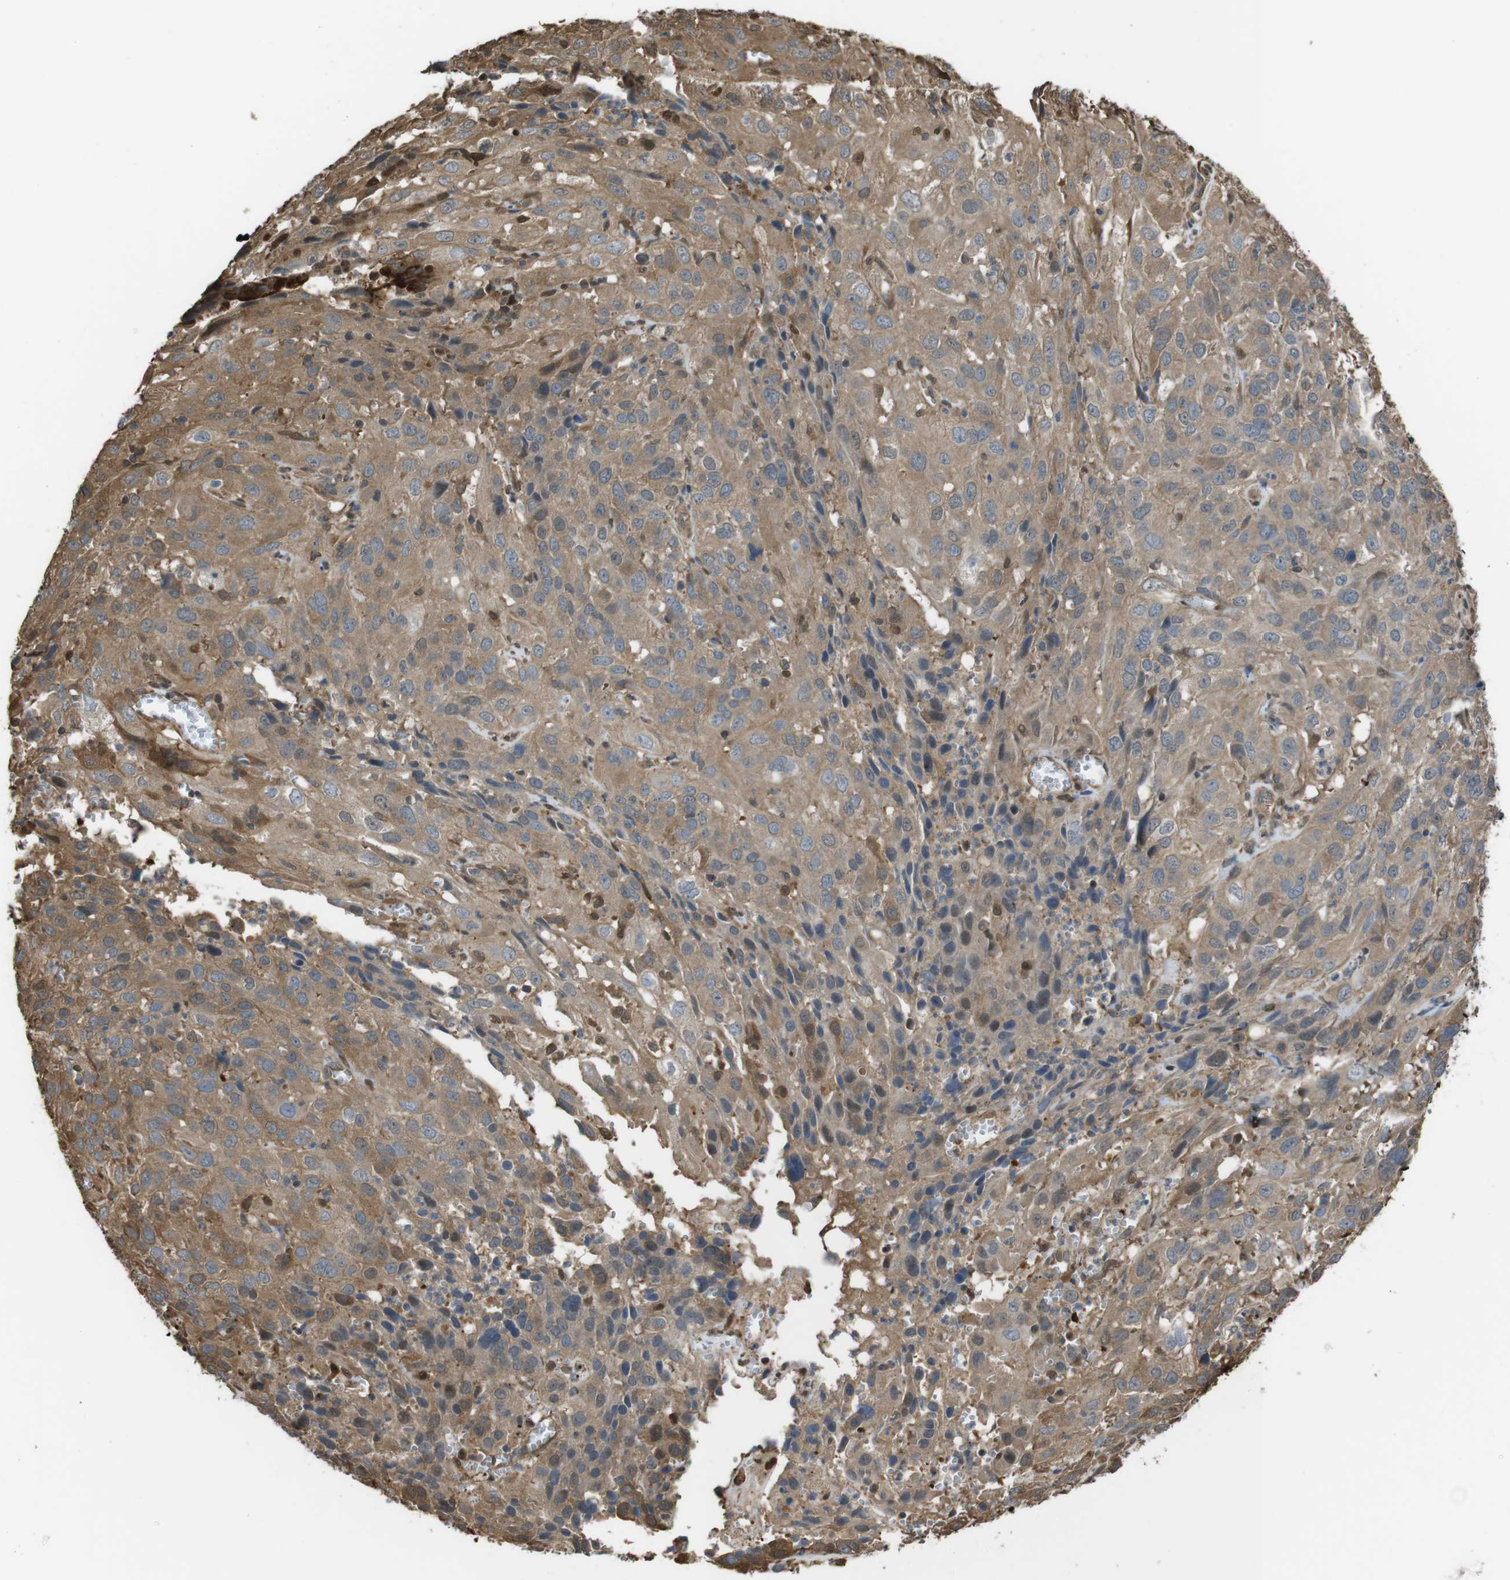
{"staining": {"intensity": "moderate", "quantity": ">75%", "location": "cytoplasmic/membranous"}, "tissue": "cervical cancer", "cell_type": "Tumor cells", "image_type": "cancer", "snomed": [{"axis": "morphology", "description": "Squamous cell carcinoma, NOS"}, {"axis": "topography", "description": "Cervix"}], "caption": "Squamous cell carcinoma (cervical) tissue demonstrates moderate cytoplasmic/membranous expression in about >75% of tumor cells", "gene": "ARHGDIA", "patient": {"sex": "female", "age": 32}}